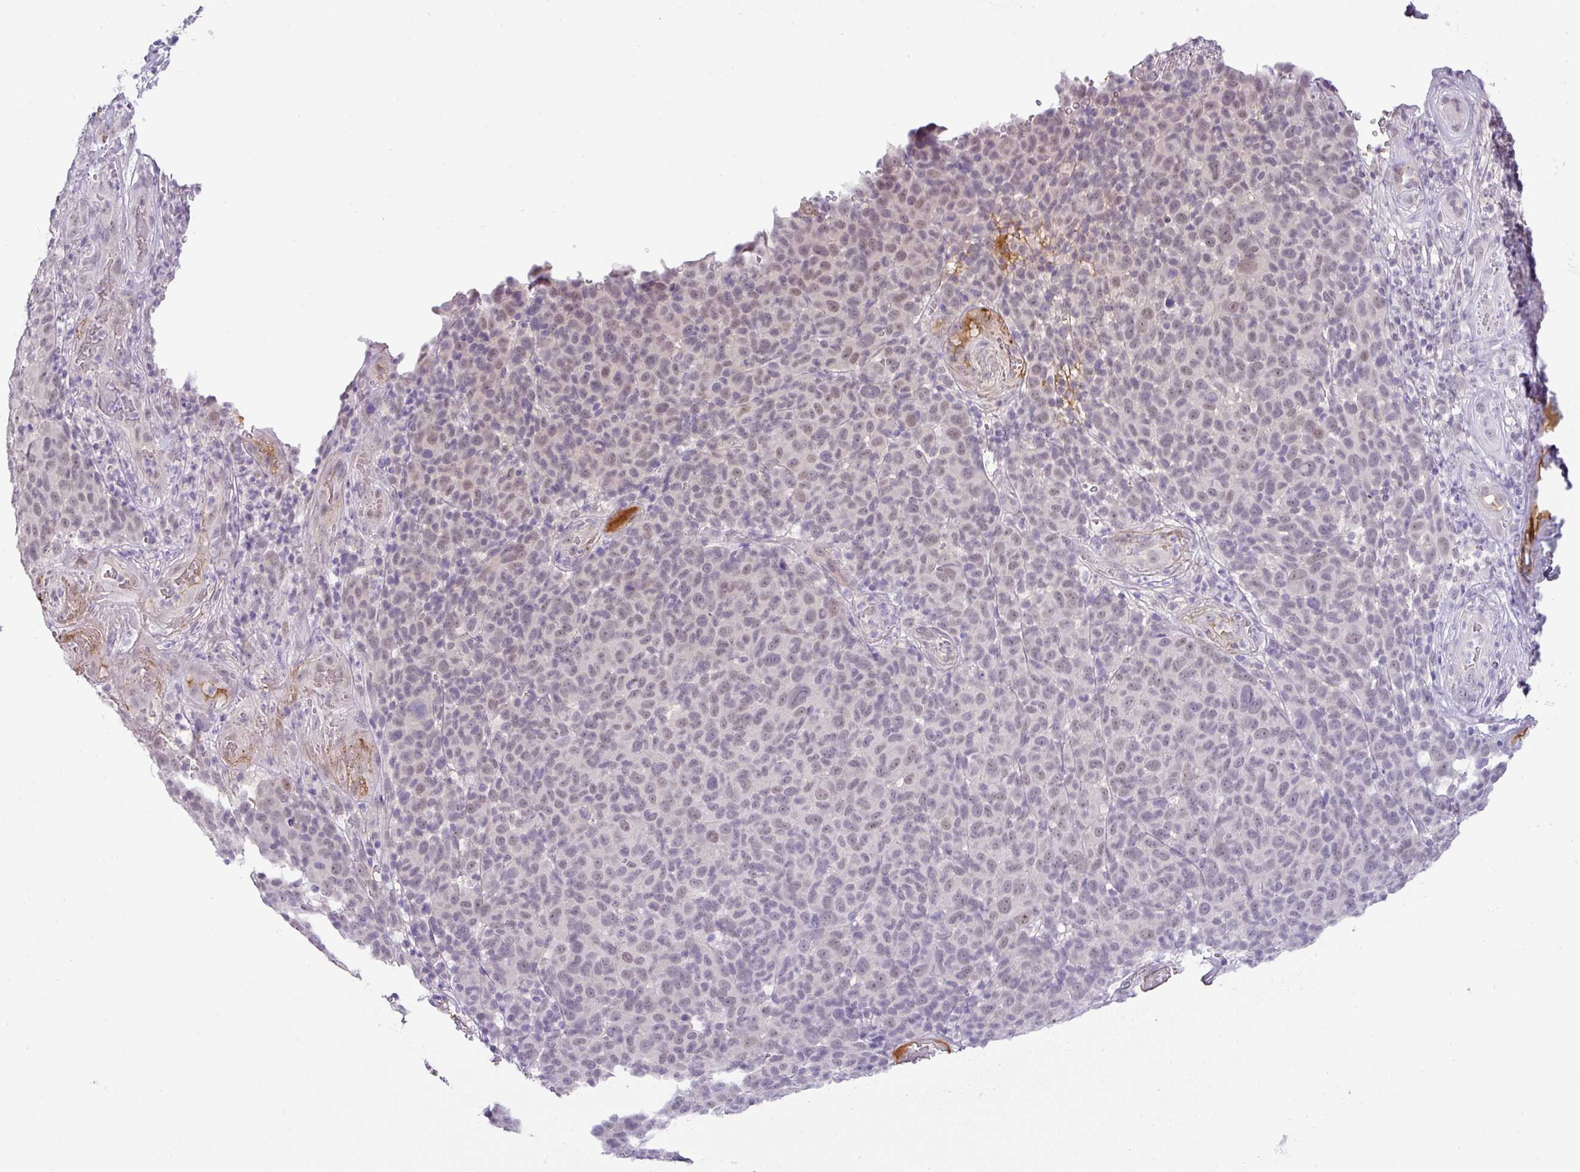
{"staining": {"intensity": "weak", "quantity": "25%-75%", "location": "nuclear"}, "tissue": "melanoma", "cell_type": "Tumor cells", "image_type": "cancer", "snomed": [{"axis": "morphology", "description": "Malignant melanoma, NOS"}, {"axis": "topography", "description": "Skin"}], "caption": "Weak nuclear protein staining is seen in about 25%-75% of tumor cells in melanoma. Using DAB (3,3'-diaminobenzidine) (brown) and hematoxylin (blue) stains, captured at high magnification using brightfield microscopy.", "gene": "FGF17", "patient": {"sex": "male", "age": 49}}